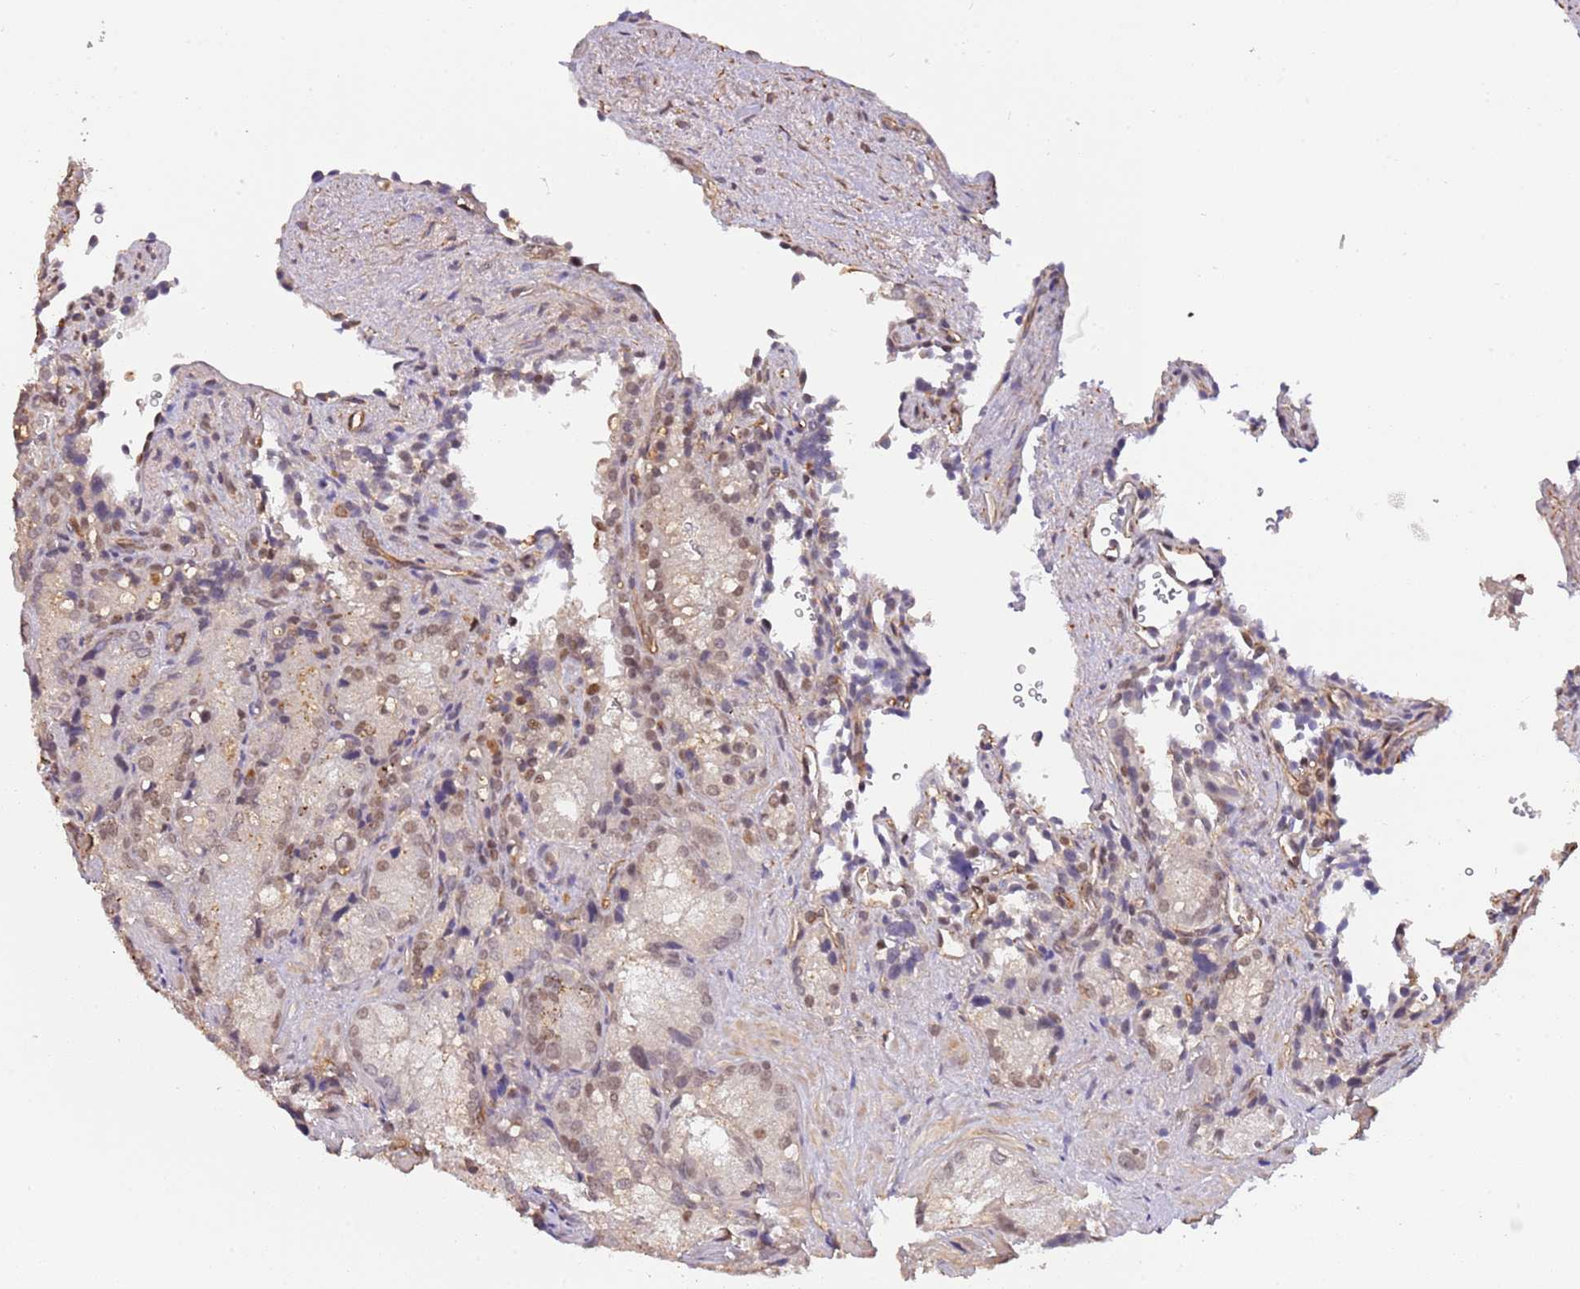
{"staining": {"intensity": "weak", "quantity": ">75%", "location": "nuclear"}, "tissue": "seminal vesicle", "cell_type": "Glandular cells", "image_type": "normal", "snomed": [{"axis": "morphology", "description": "Normal tissue, NOS"}, {"axis": "topography", "description": "Seminal veicle"}], "caption": "Glandular cells reveal weak nuclear positivity in about >75% of cells in unremarkable seminal vesicle. (brown staining indicates protein expression, while blue staining denotes nuclei).", "gene": "SURF2", "patient": {"sex": "male", "age": 62}}